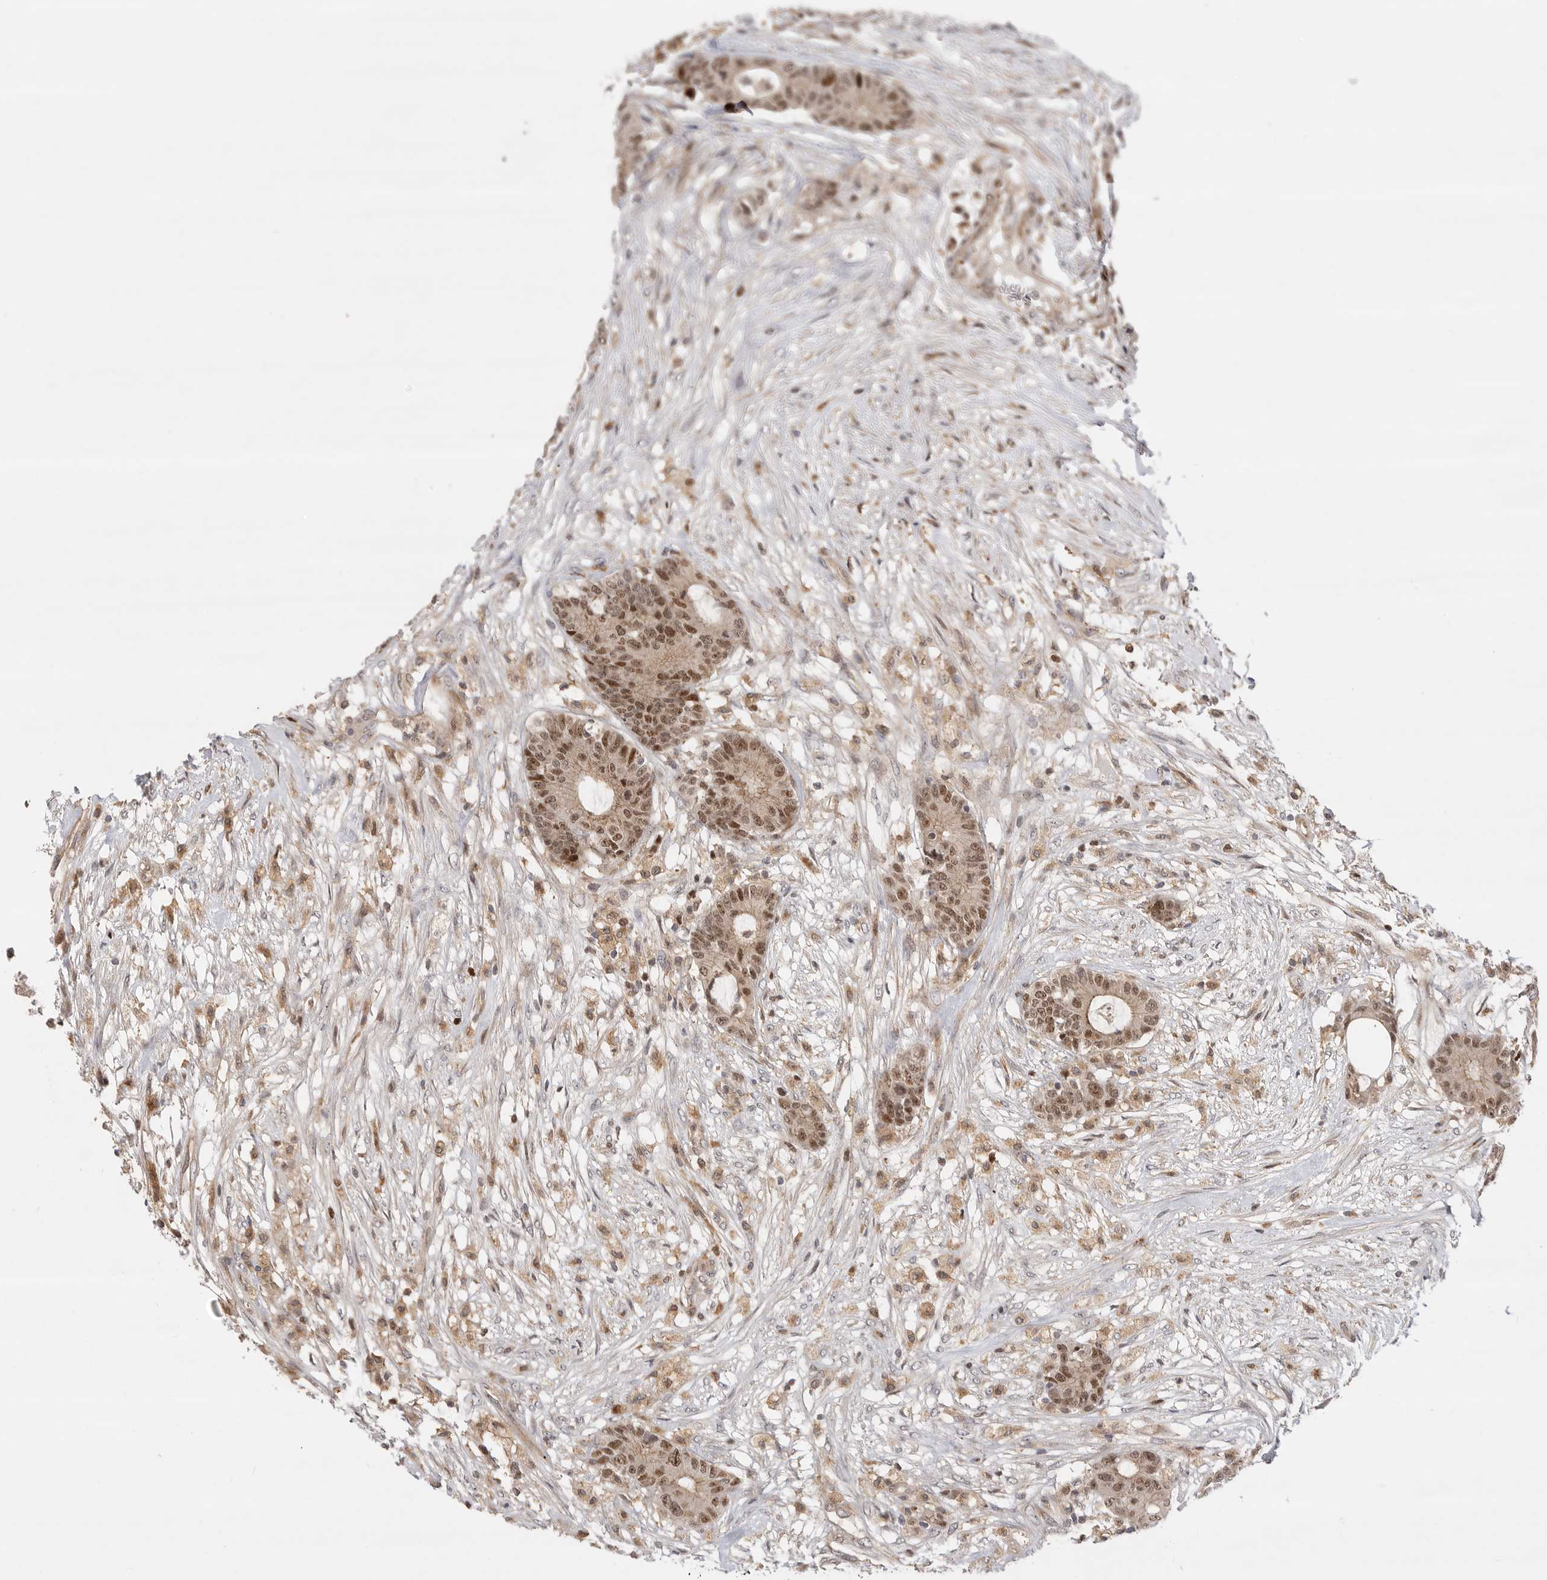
{"staining": {"intensity": "moderate", "quantity": ">75%", "location": "cytoplasmic/membranous,nuclear"}, "tissue": "colorectal cancer", "cell_type": "Tumor cells", "image_type": "cancer", "snomed": [{"axis": "morphology", "description": "Adenocarcinoma, NOS"}, {"axis": "topography", "description": "Colon"}], "caption": "Moderate cytoplasmic/membranous and nuclear positivity for a protein is identified in about >75% of tumor cells of adenocarcinoma (colorectal) using immunohistochemistry (IHC).", "gene": "CSNK1G3", "patient": {"sex": "female", "age": 84}}